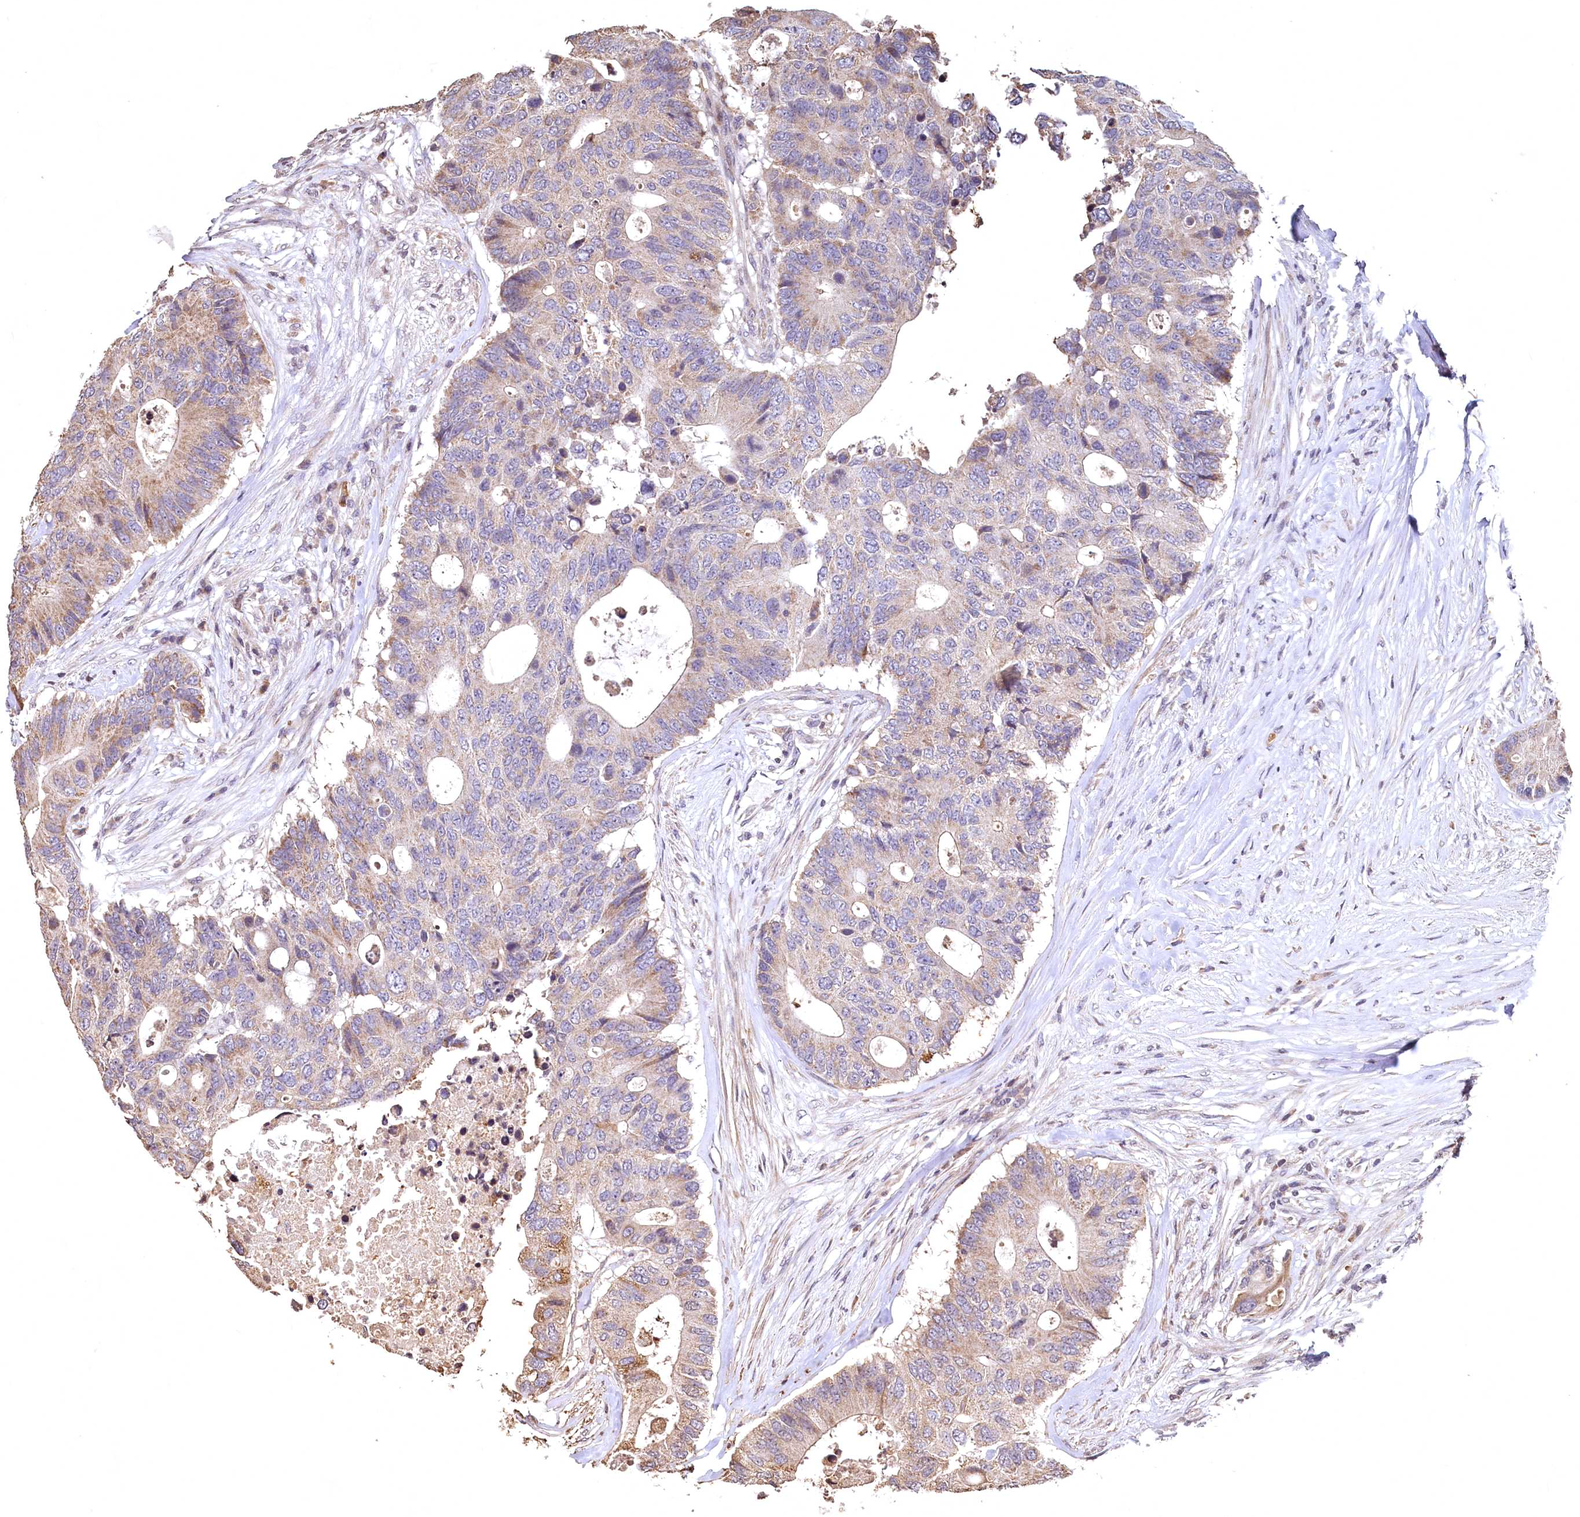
{"staining": {"intensity": "weak", "quantity": ">75%", "location": "cytoplasmic/membranous"}, "tissue": "colorectal cancer", "cell_type": "Tumor cells", "image_type": "cancer", "snomed": [{"axis": "morphology", "description": "Adenocarcinoma, NOS"}, {"axis": "topography", "description": "Colon"}], "caption": "Brown immunohistochemical staining in colorectal cancer (adenocarcinoma) displays weak cytoplasmic/membranous staining in approximately >75% of tumor cells. The staining is performed using DAB brown chromogen to label protein expression. The nuclei are counter-stained blue using hematoxylin.", "gene": "SPTA1", "patient": {"sex": "male", "age": 71}}